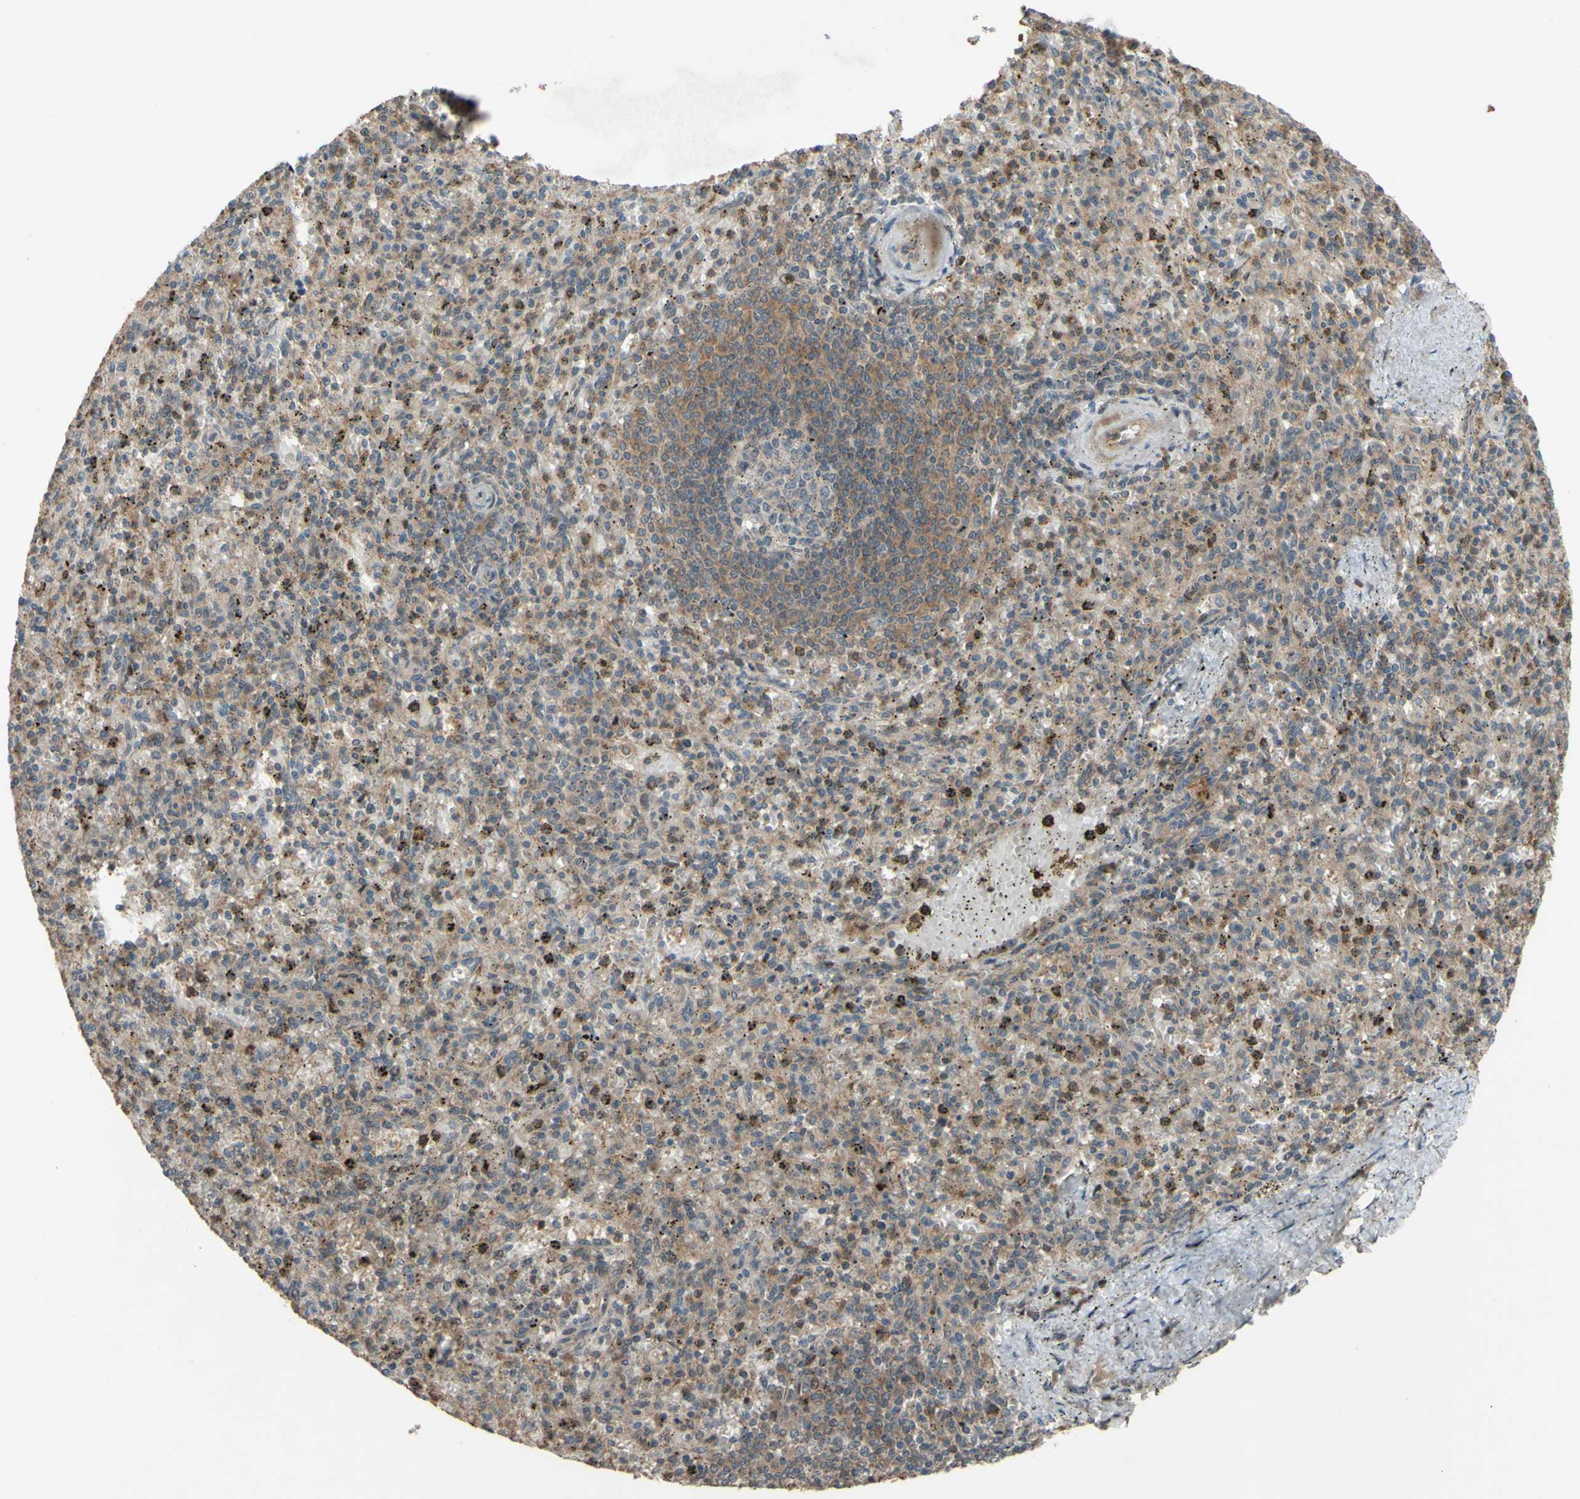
{"staining": {"intensity": "weak", "quantity": ">75%", "location": "cytoplasmic/membranous"}, "tissue": "spleen", "cell_type": "Cells in red pulp", "image_type": "normal", "snomed": [{"axis": "morphology", "description": "Normal tissue, NOS"}, {"axis": "topography", "description": "Spleen"}], "caption": "IHC of unremarkable spleen demonstrates low levels of weak cytoplasmic/membranous staining in about >75% of cells in red pulp.", "gene": "SHROOM4", "patient": {"sex": "male", "age": 72}}